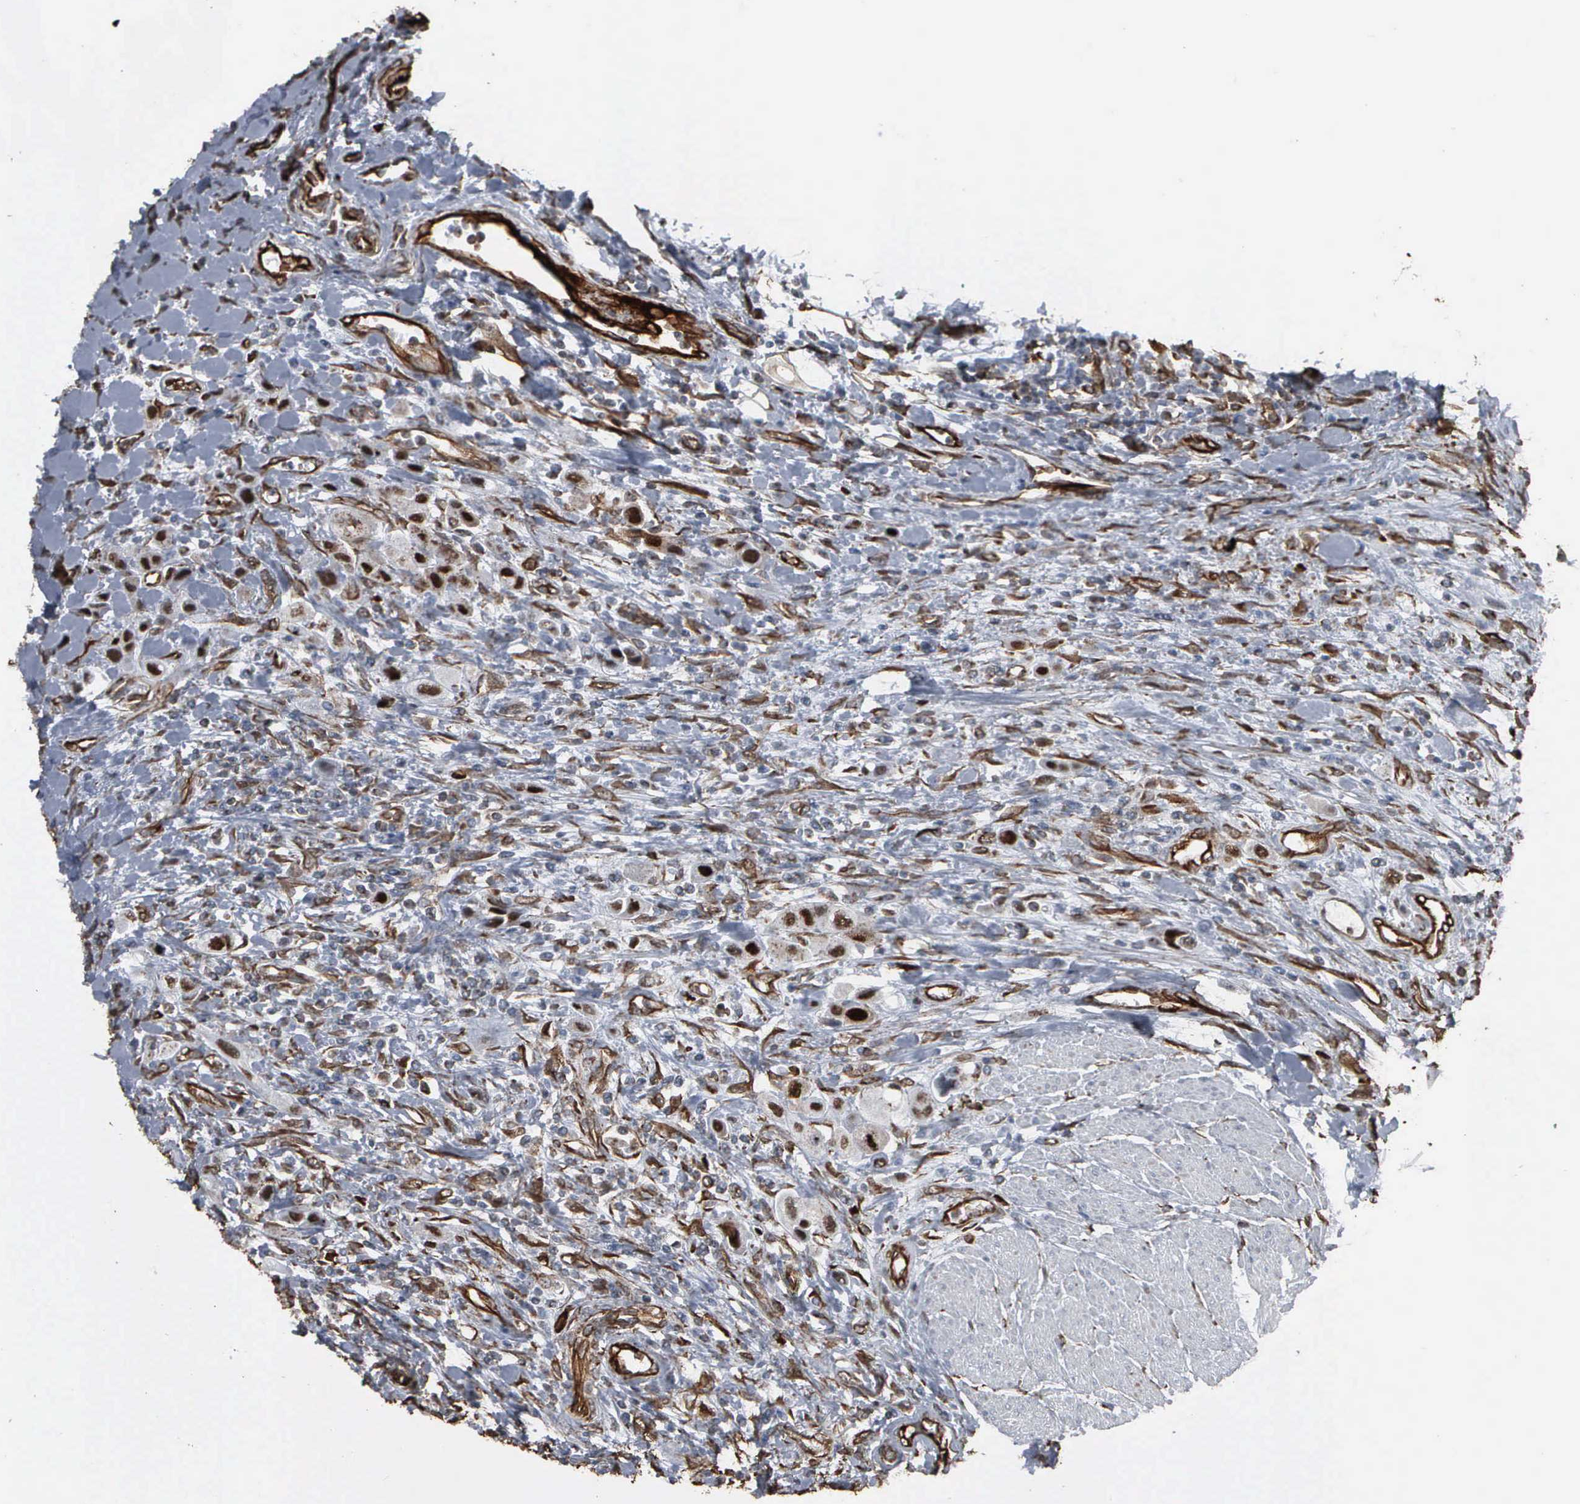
{"staining": {"intensity": "strong", "quantity": "25%-75%", "location": "cytoplasmic/membranous,nuclear"}, "tissue": "urothelial cancer", "cell_type": "Tumor cells", "image_type": "cancer", "snomed": [{"axis": "morphology", "description": "Urothelial carcinoma, High grade"}, {"axis": "topography", "description": "Urinary bladder"}], "caption": "Approximately 25%-75% of tumor cells in high-grade urothelial carcinoma reveal strong cytoplasmic/membranous and nuclear protein positivity as visualized by brown immunohistochemical staining.", "gene": "CCNE1", "patient": {"sex": "male", "age": 50}}